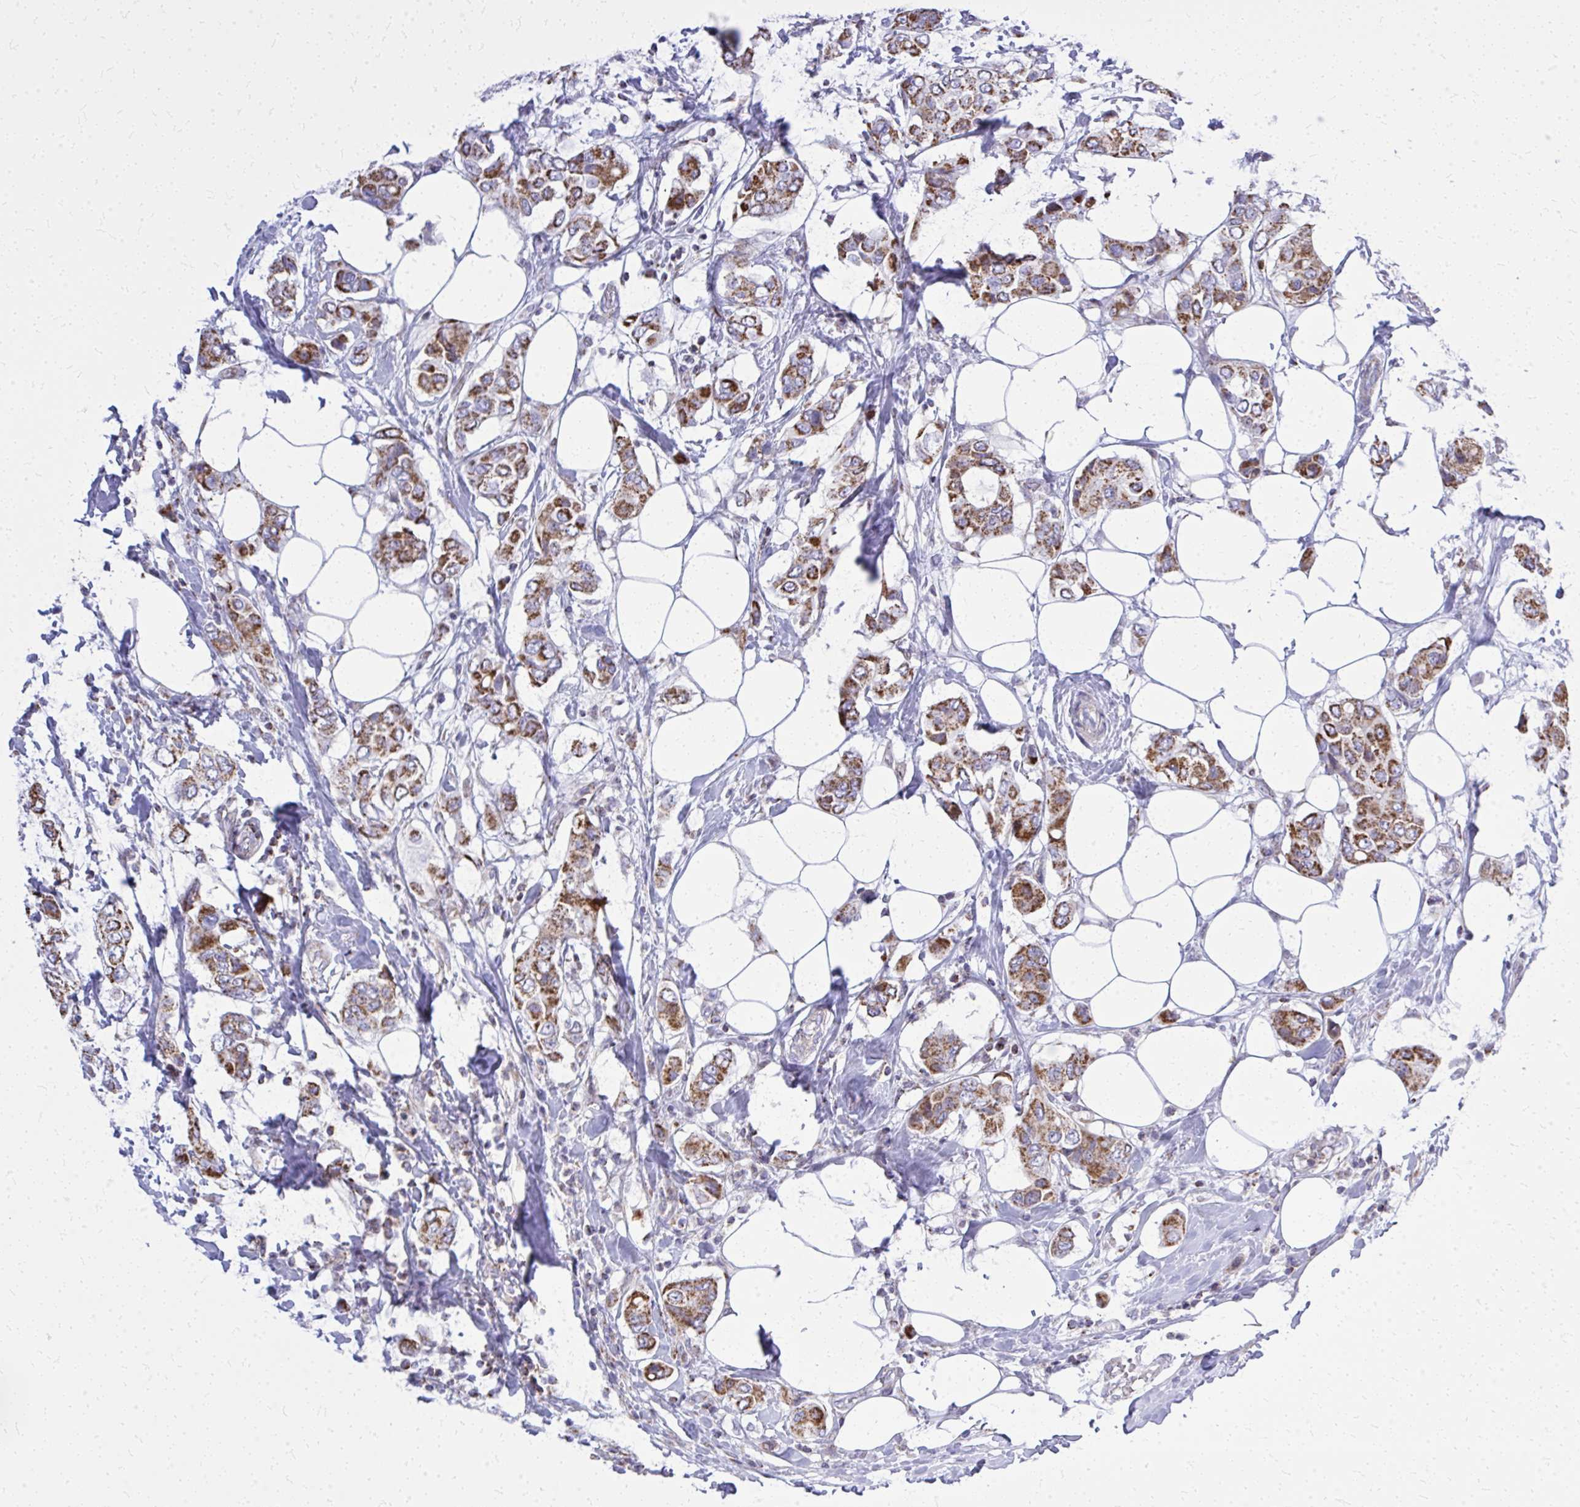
{"staining": {"intensity": "strong", "quantity": ">75%", "location": "cytoplasmic/membranous"}, "tissue": "breast cancer", "cell_type": "Tumor cells", "image_type": "cancer", "snomed": [{"axis": "morphology", "description": "Lobular carcinoma"}, {"axis": "topography", "description": "Breast"}], "caption": "Immunohistochemical staining of human breast lobular carcinoma exhibits strong cytoplasmic/membranous protein staining in approximately >75% of tumor cells.", "gene": "ZNF362", "patient": {"sex": "female", "age": 51}}